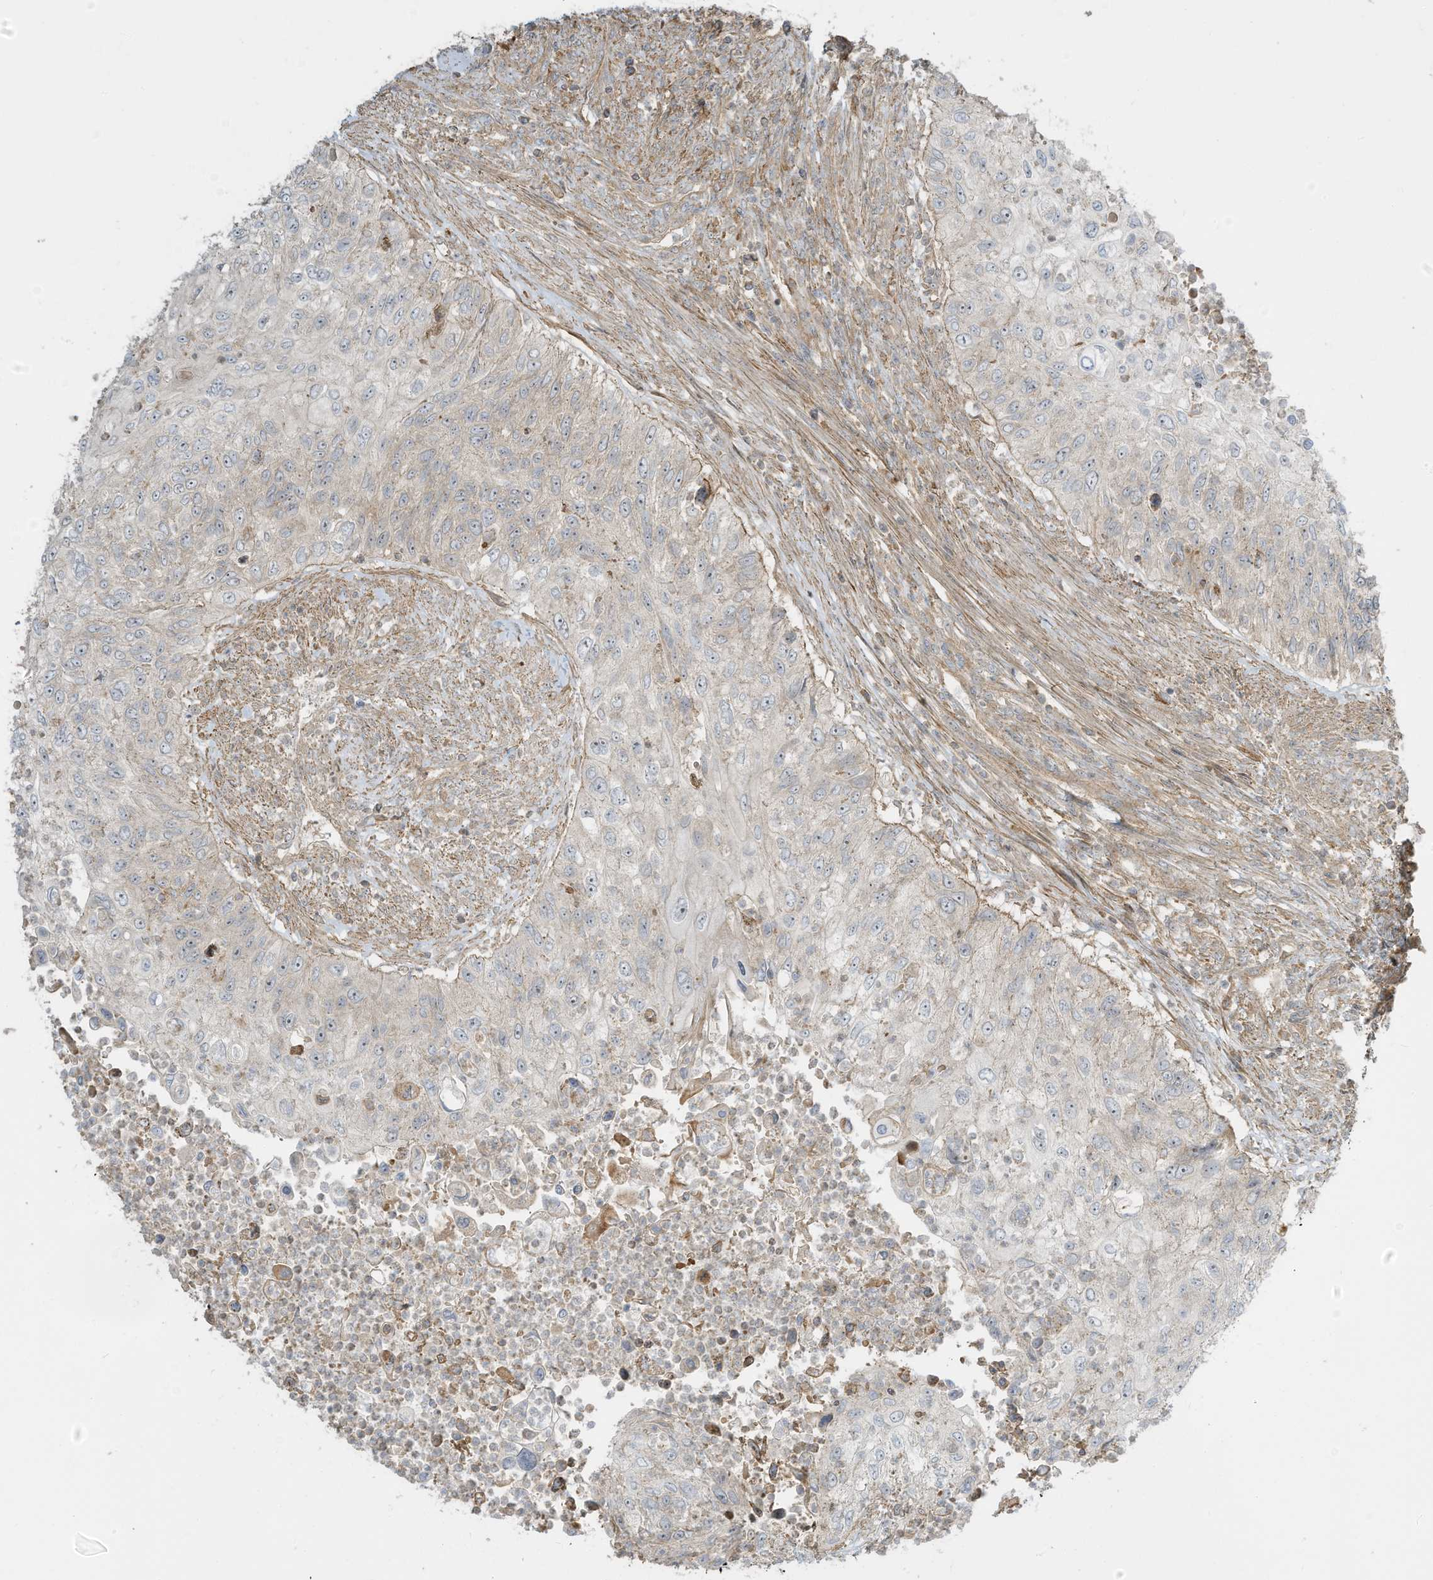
{"staining": {"intensity": "negative", "quantity": "none", "location": "none"}, "tissue": "urothelial cancer", "cell_type": "Tumor cells", "image_type": "cancer", "snomed": [{"axis": "morphology", "description": "Urothelial carcinoma, High grade"}, {"axis": "topography", "description": "Urinary bladder"}], "caption": "Immunohistochemistry (IHC) of human high-grade urothelial carcinoma exhibits no positivity in tumor cells.", "gene": "ENTR1", "patient": {"sex": "female", "age": 60}}